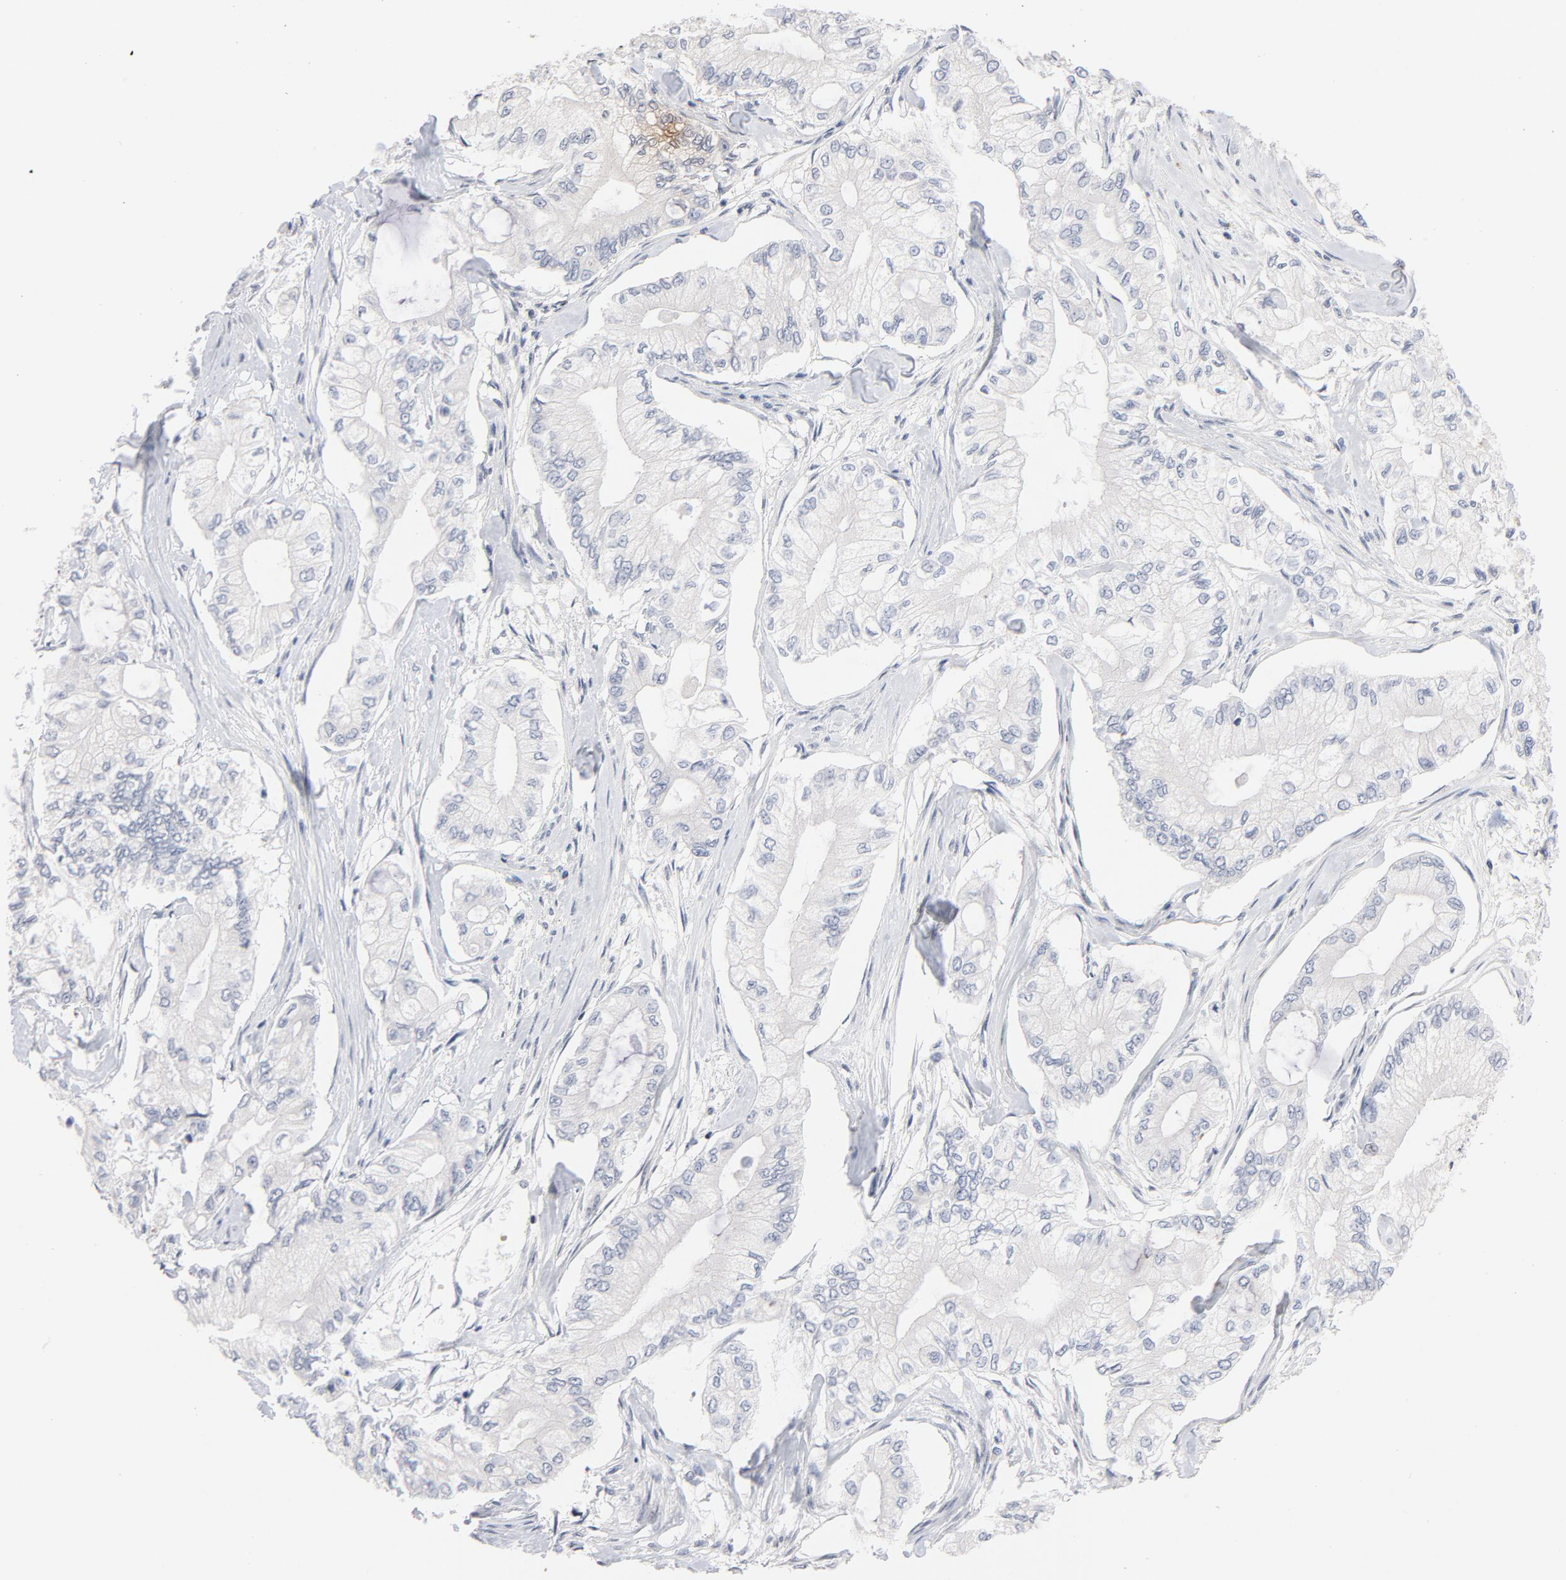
{"staining": {"intensity": "negative", "quantity": "none", "location": "none"}, "tissue": "pancreatic cancer", "cell_type": "Tumor cells", "image_type": "cancer", "snomed": [{"axis": "morphology", "description": "Adenocarcinoma, NOS"}, {"axis": "topography", "description": "Pancreas"}], "caption": "A high-resolution photomicrograph shows immunohistochemistry (IHC) staining of pancreatic cancer (adenocarcinoma), which shows no significant expression in tumor cells. (Immunohistochemistry, brightfield microscopy, high magnification).", "gene": "NFIC", "patient": {"sex": "male", "age": 79}}